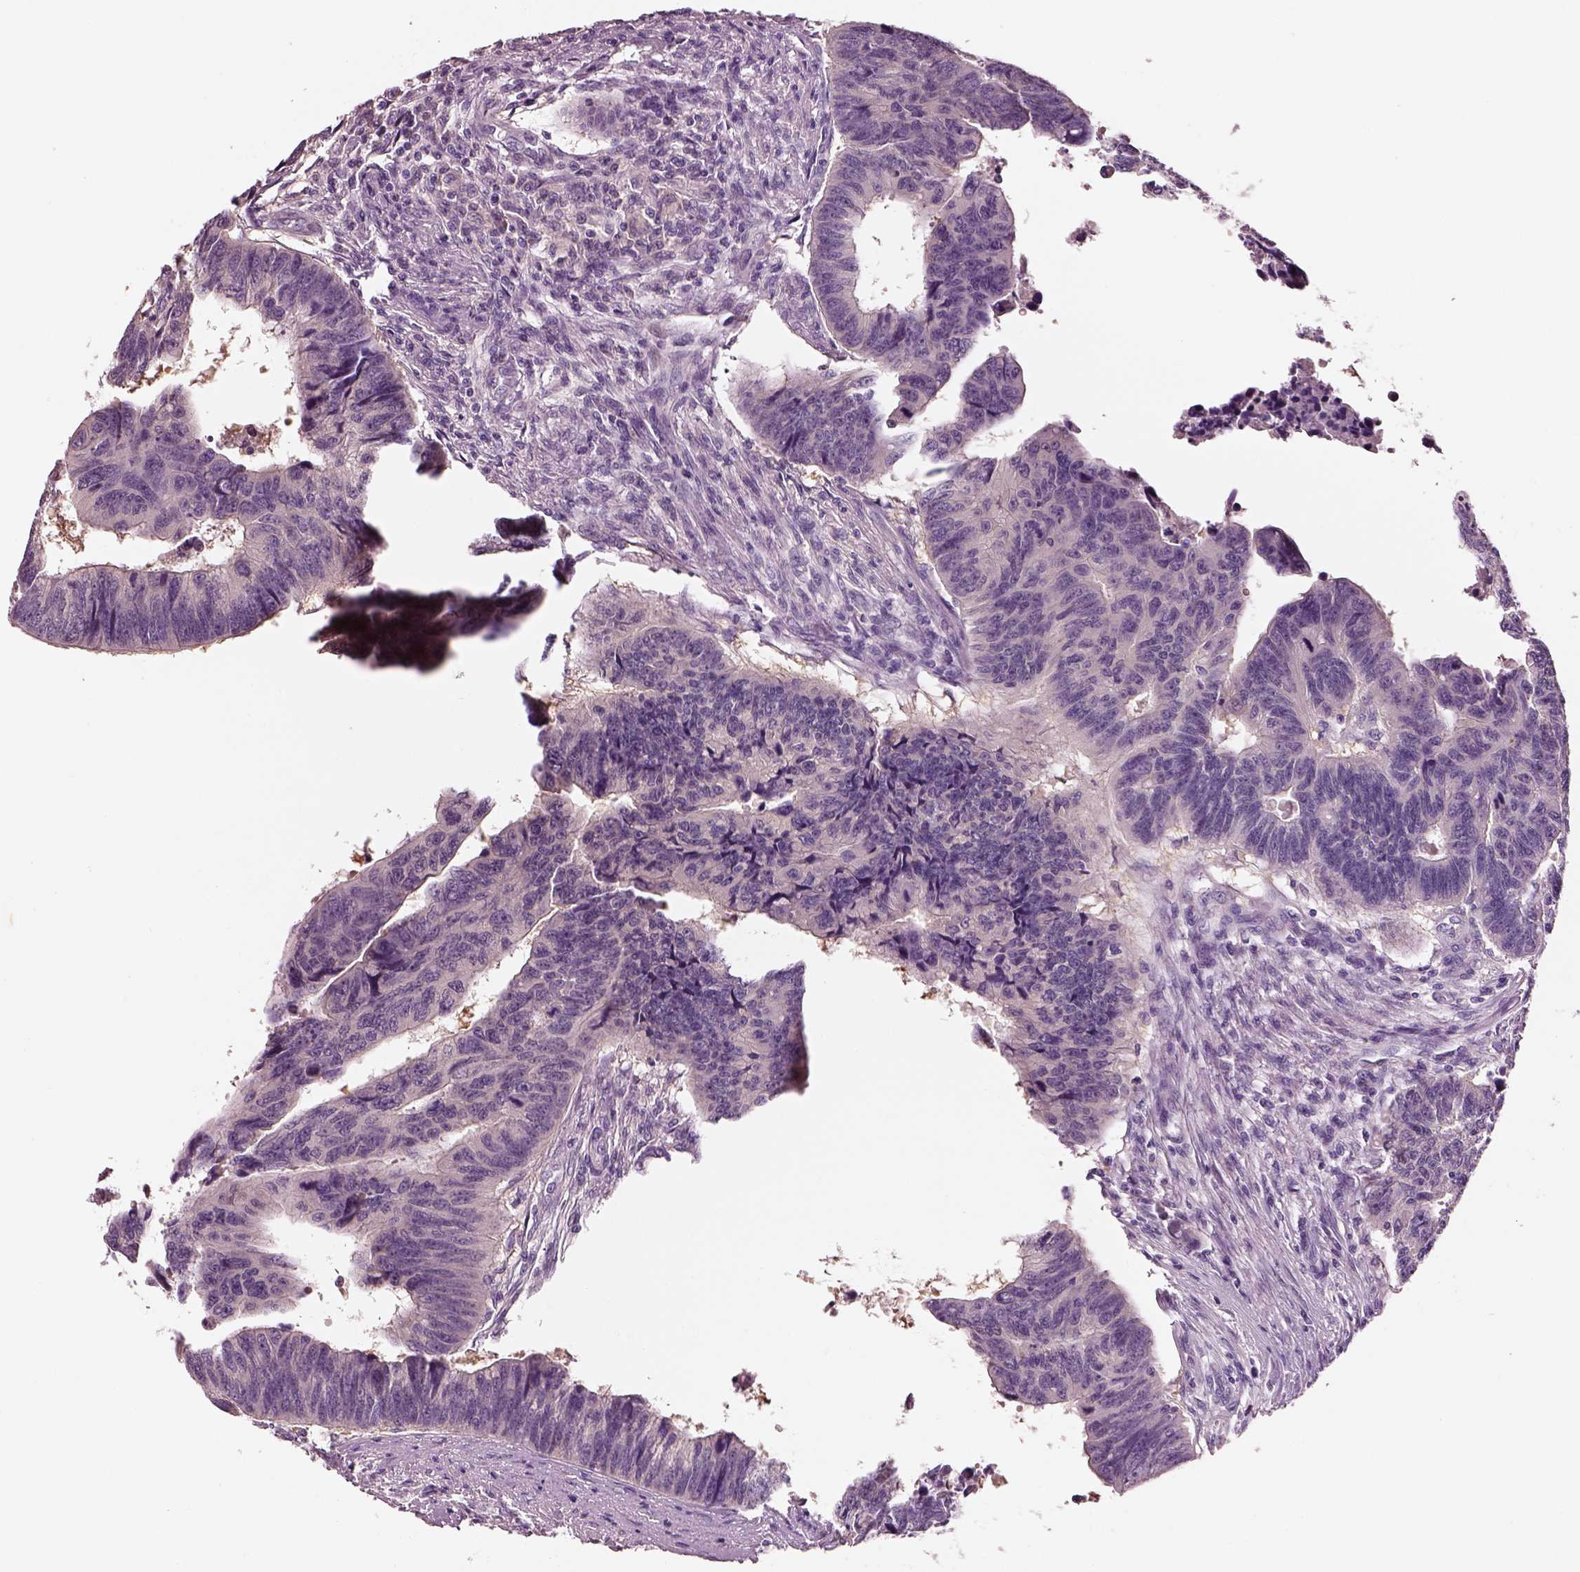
{"staining": {"intensity": "negative", "quantity": "none", "location": "none"}, "tissue": "colorectal cancer", "cell_type": "Tumor cells", "image_type": "cancer", "snomed": [{"axis": "morphology", "description": "Adenocarcinoma, NOS"}, {"axis": "topography", "description": "Rectum"}], "caption": "High magnification brightfield microscopy of adenocarcinoma (colorectal) stained with DAB (brown) and counterstained with hematoxylin (blue): tumor cells show no significant positivity.", "gene": "ELSPBP1", "patient": {"sex": "female", "age": 85}}